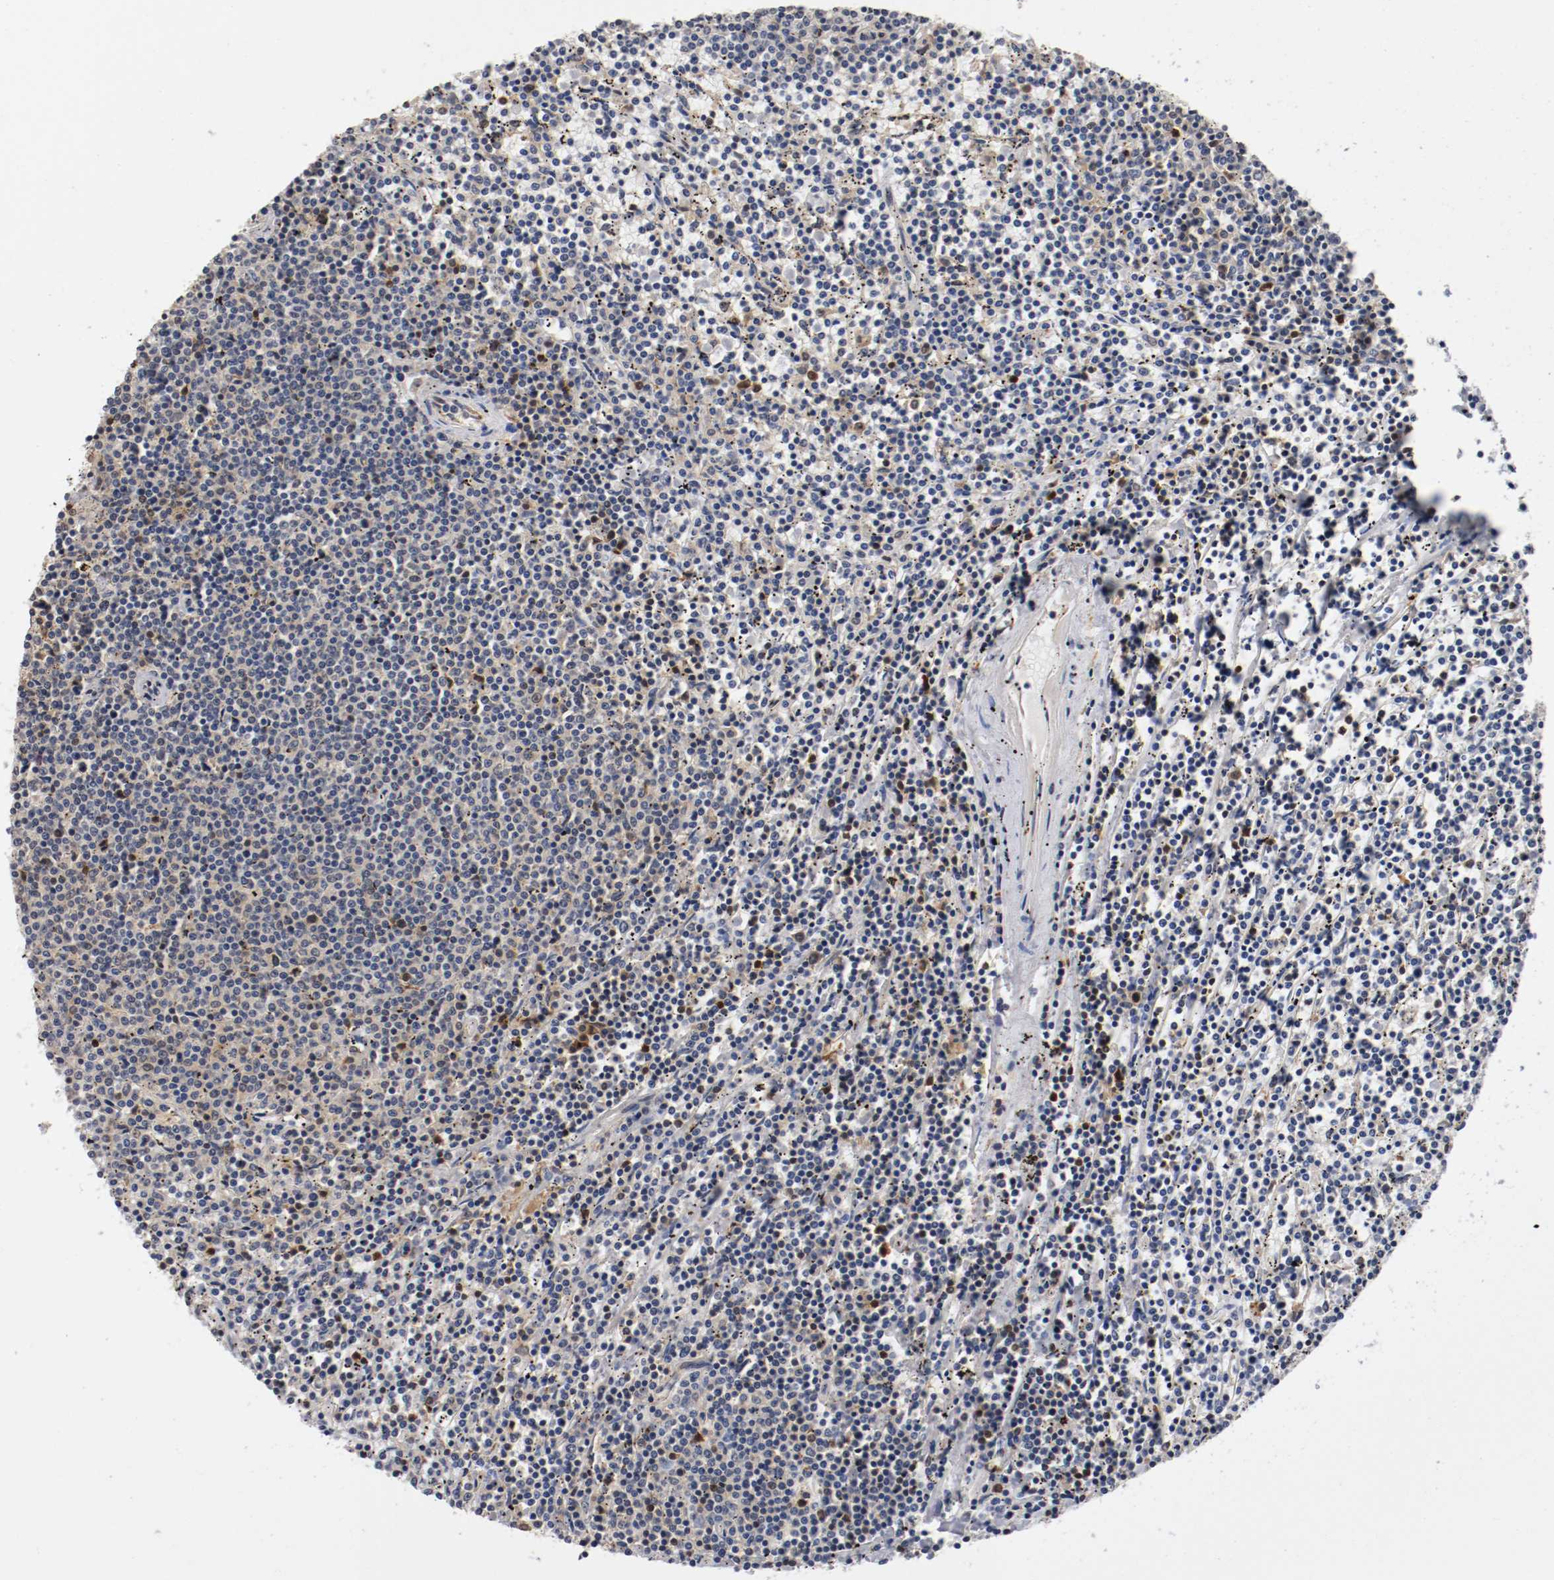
{"staining": {"intensity": "negative", "quantity": "none", "location": "none"}, "tissue": "lymphoma", "cell_type": "Tumor cells", "image_type": "cancer", "snomed": [{"axis": "morphology", "description": "Malignant lymphoma, non-Hodgkin's type, Low grade"}, {"axis": "topography", "description": "Spleen"}], "caption": "This is an IHC image of malignant lymphoma, non-Hodgkin's type (low-grade). There is no positivity in tumor cells.", "gene": "RBM23", "patient": {"sex": "female", "age": 50}}